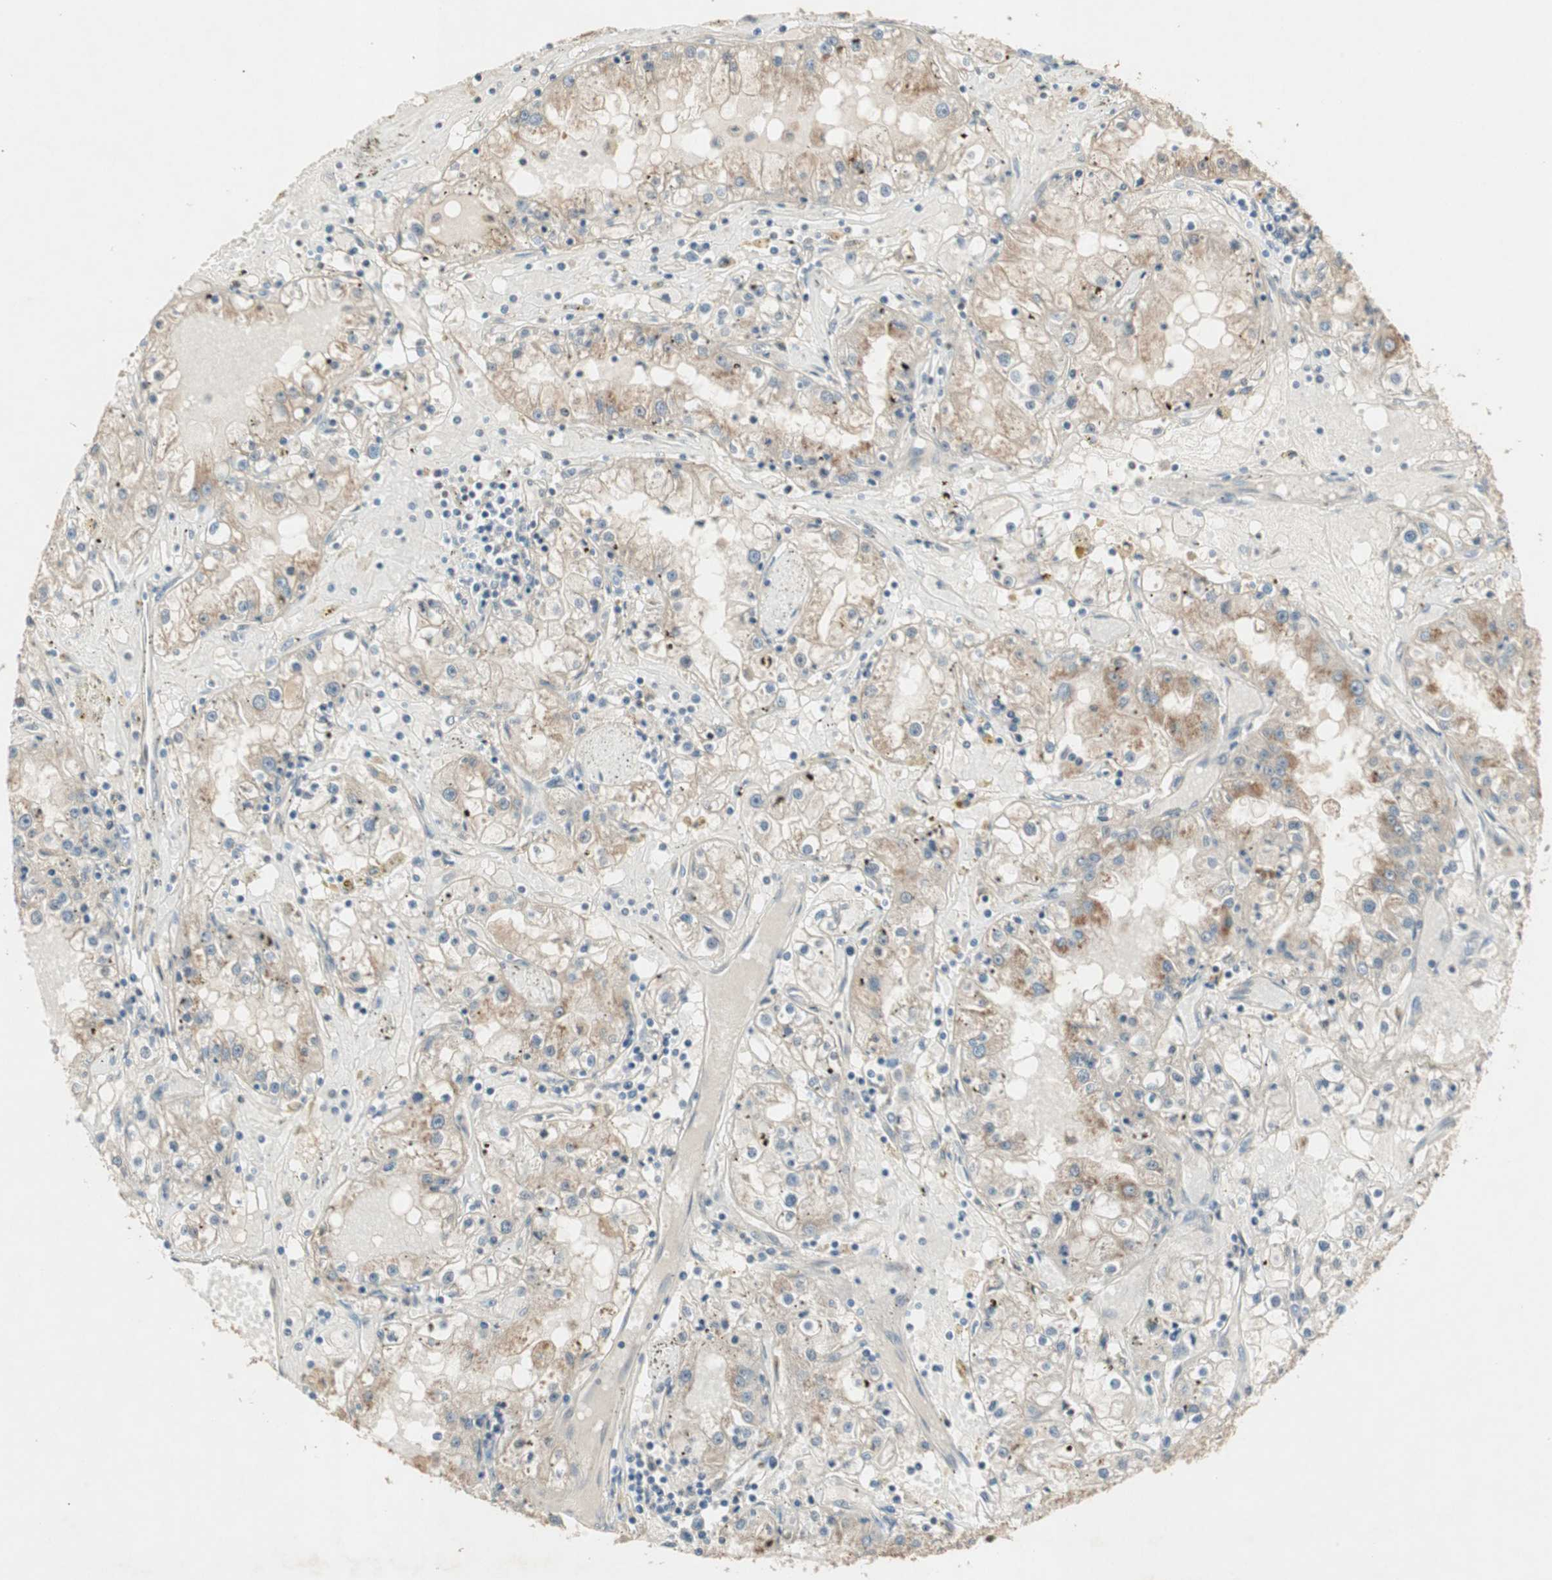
{"staining": {"intensity": "weak", "quantity": "25%-75%", "location": "cytoplasmic/membranous"}, "tissue": "renal cancer", "cell_type": "Tumor cells", "image_type": "cancer", "snomed": [{"axis": "morphology", "description": "Adenocarcinoma, NOS"}, {"axis": "topography", "description": "Kidney"}], "caption": "A low amount of weak cytoplasmic/membranous expression is present in about 25%-75% of tumor cells in renal adenocarcinoma tissue.", "gene": "ACSL5", "patient": {"sex": "male", "age": 56}}